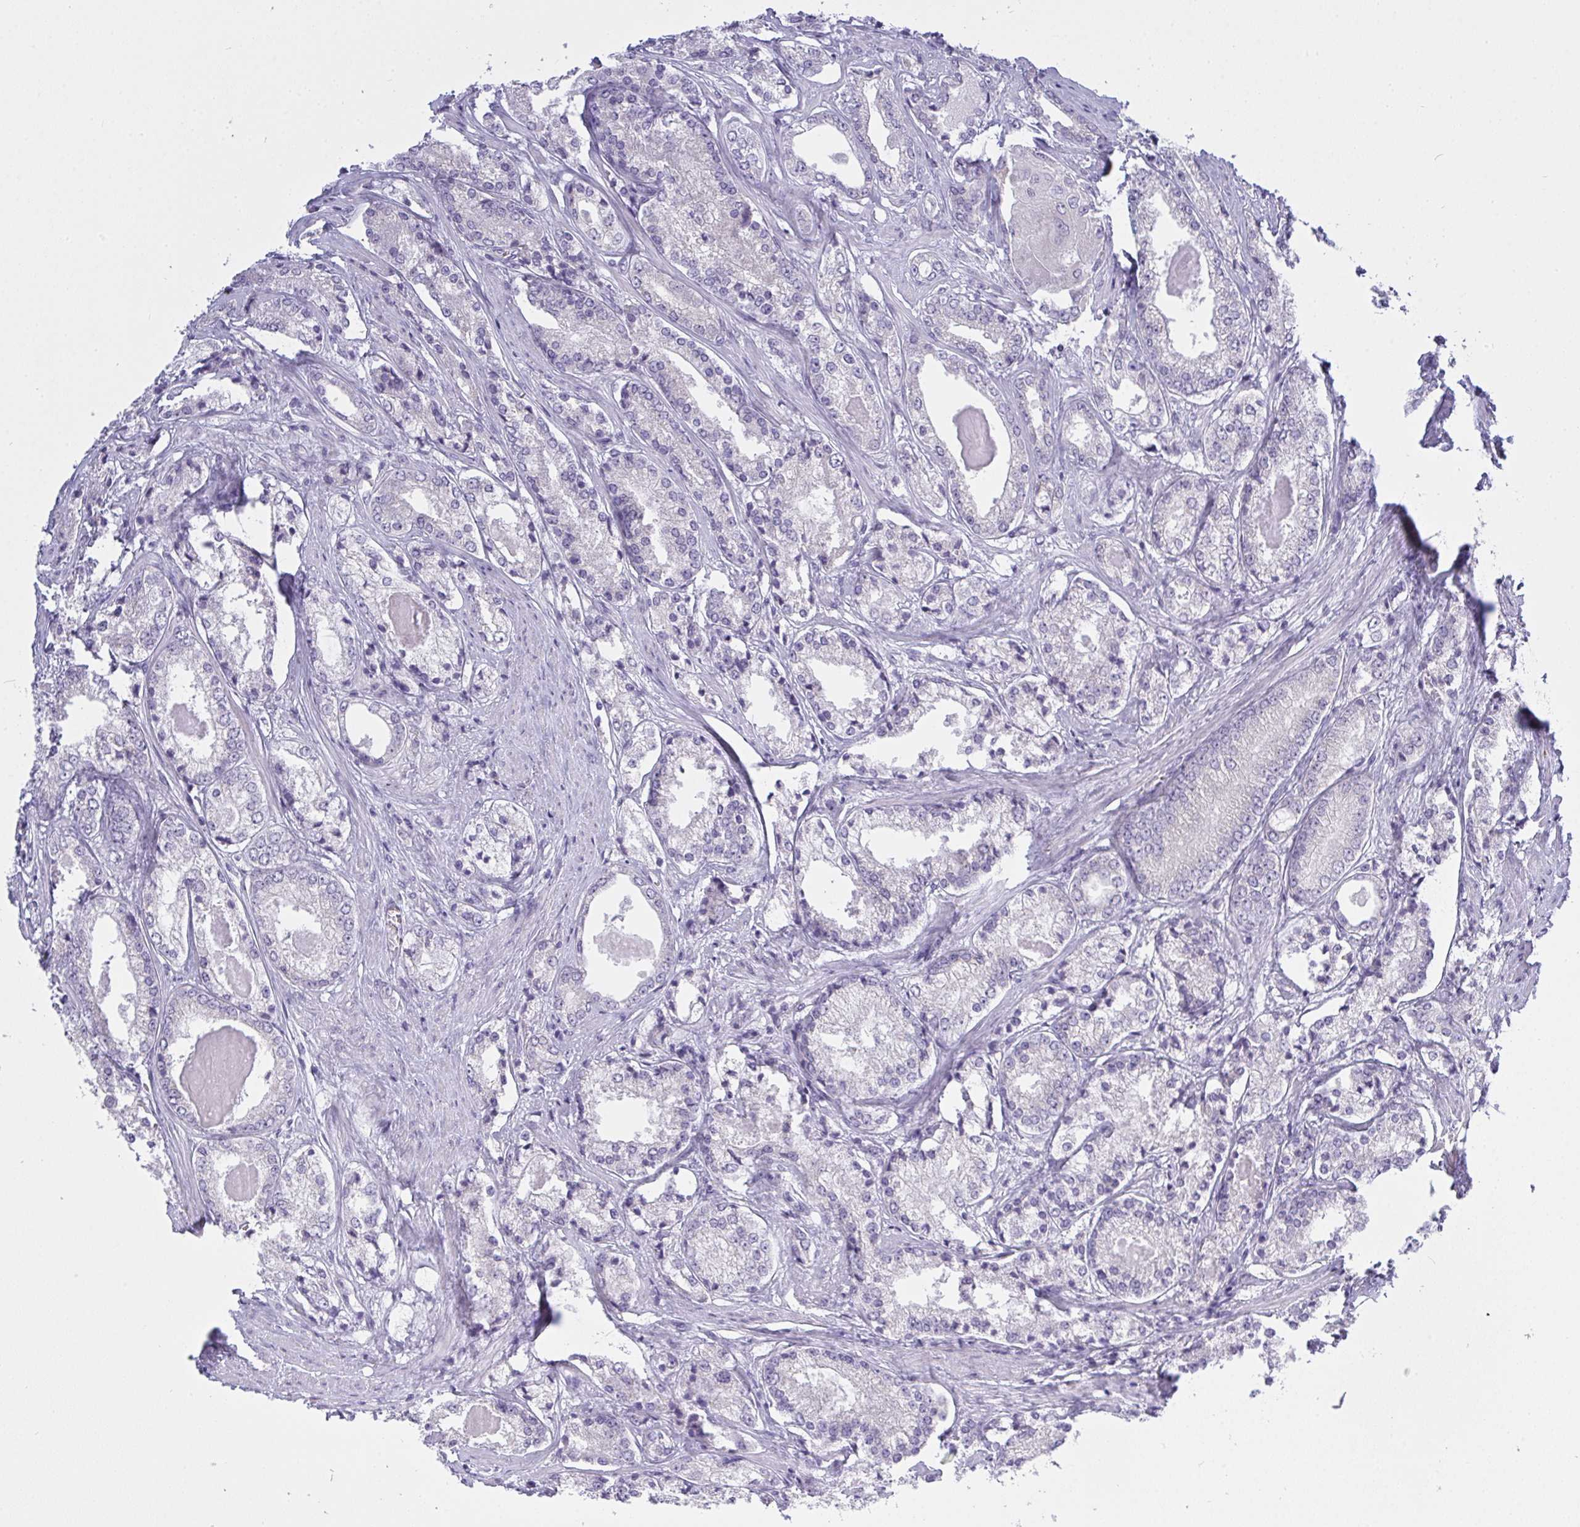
{"staining": {"intensity": "negative", "quantity": "none", "location": "none"}, "tissue": "prostate cancer", "cell_type": "Tumor cells", "image_type": "cancer", "snomed": [{"axis": "morphology", "description": "Adenocarcinoma, NOS"}, {"axis": "morphology", "description": "Adenocarcinoma, Low grade"}, {"axis": "topography", "description": "Prostate"}], "caption": "Human prostate cancer (low-grade adenocarcinoma) stained for a protein using immunohistochemistry displays no positivity in tumor cells.", "gene": "GSDMB", "patient": {"sex": "male", "age": 68}}